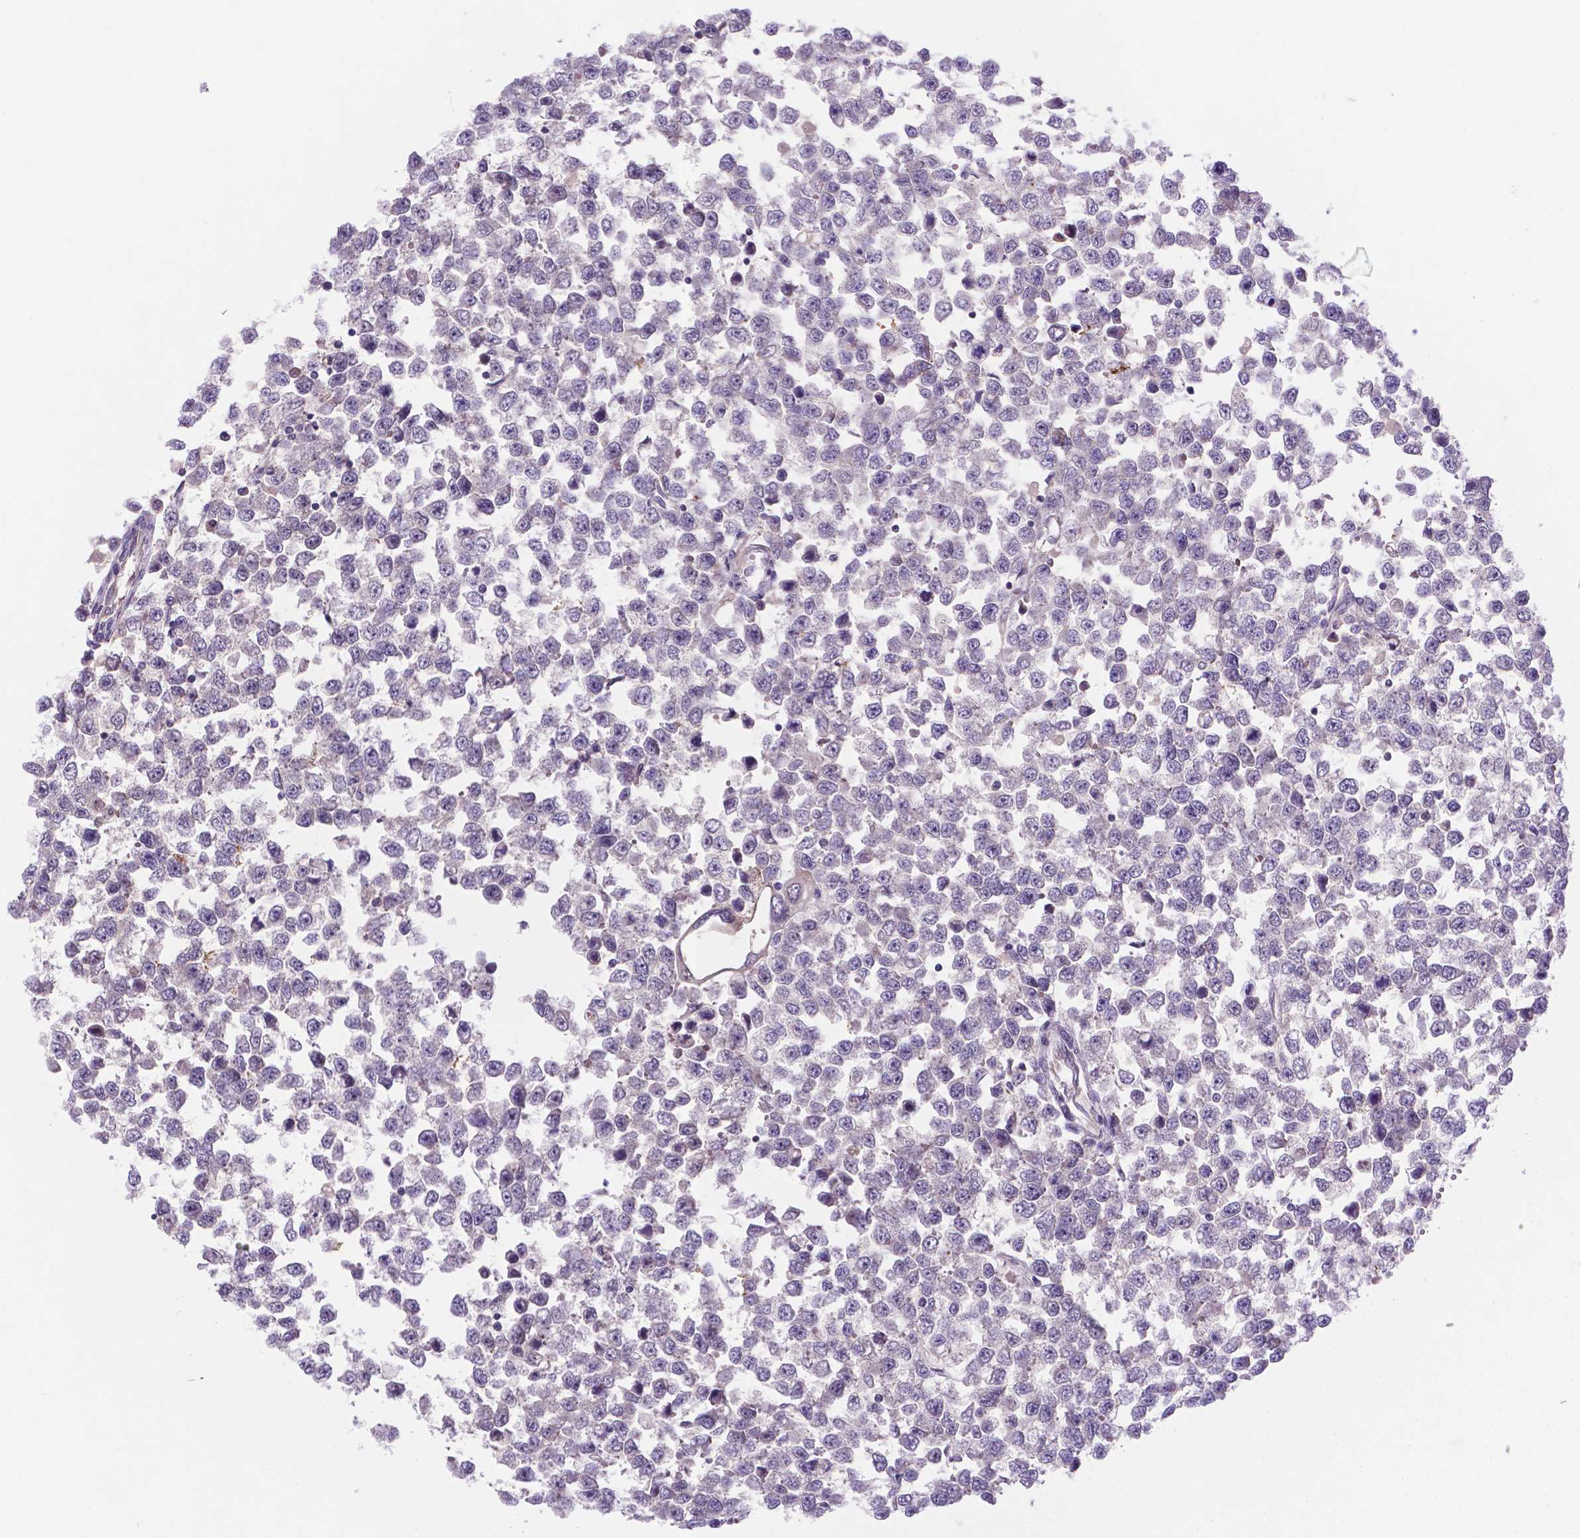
{"staining": {"intensity": "negative", "quantity": "none", "location": "none"}, "tissue": "testis cancer", "cell_type": "Tumor cells", "image_type": "cancer", "snomed": [{"axis": "morphology", "description": "Normal tissue, NOS"}, {"axis": "morphology", "description": "Seminoma, NOS"}, {"axis": "topography", "description": "Testis"}, {"axis": "topography", "description": "Epididymis"}], "caption": "High magnification brightfield microscopy of testis cancer stained with DAB (3,3'-diaminobenzidine) (brown) and counterstained with hematoxylin (blue): tumor cells show no significant expression. (DAB (3,3'-diaminobenzidine) IHC, high magnification).", "gene": "TM4SF20", "patient": {"sex": "male", "age": 34}}